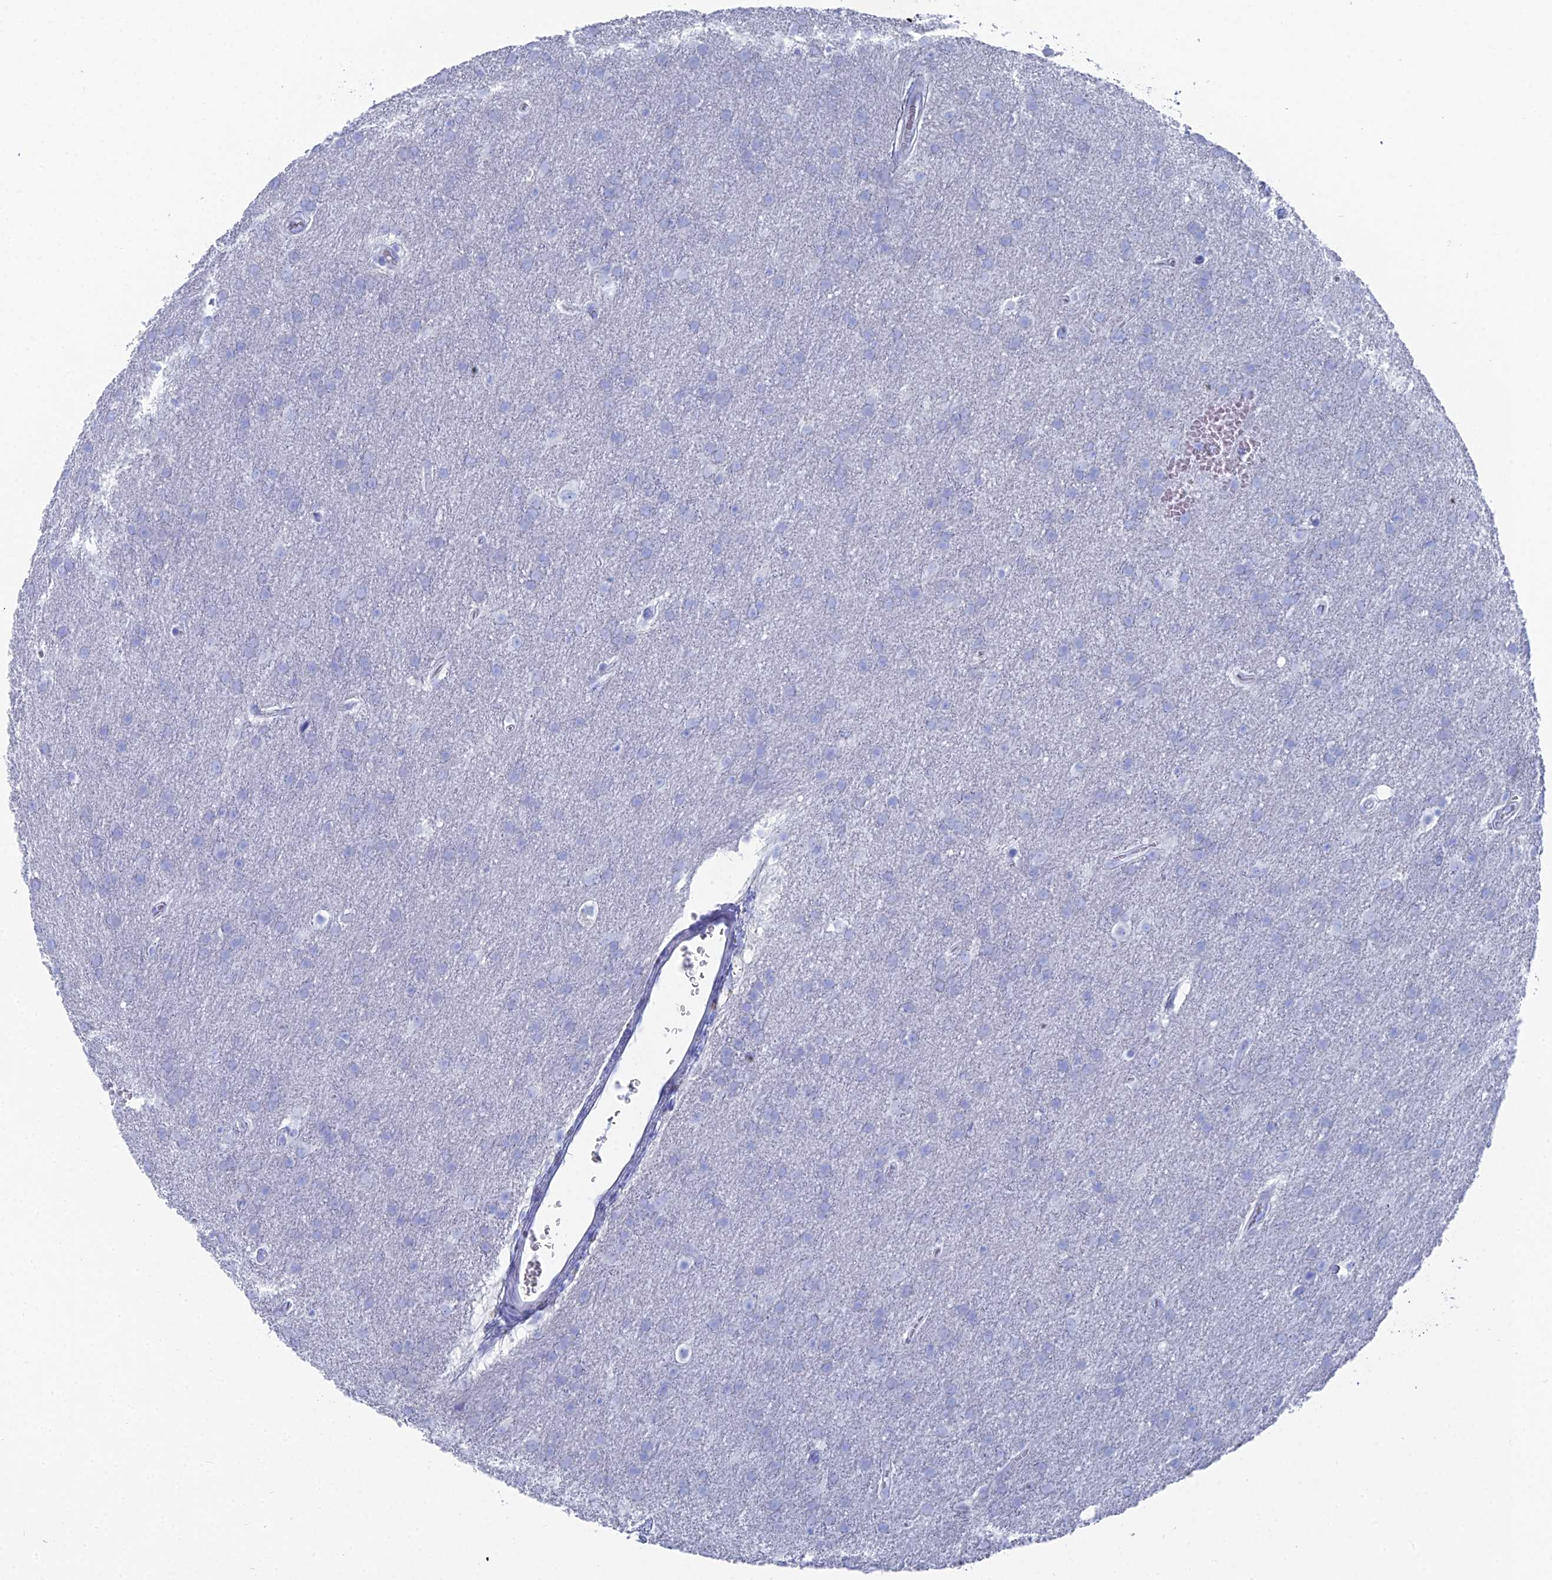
{"staining": {"intensity": "negative", "quantity": "none", "location": "none"}, "tissue": "glioma", "cell_type": "Tumor cells", "image_type": "cancer", "snomed": [{"axis": "morphology", "description": "Glioma, malignant, Low grade"}, {"axis": "topography", "description": "Brain"}], "caption": "Human malignant glioma (low-grade) stained for a protein using immunohistochemistry (IHC) exhibits no staining in tumor cells.", "gene": "ENPP3", "patient": {"sex": "female", "age": 32}}